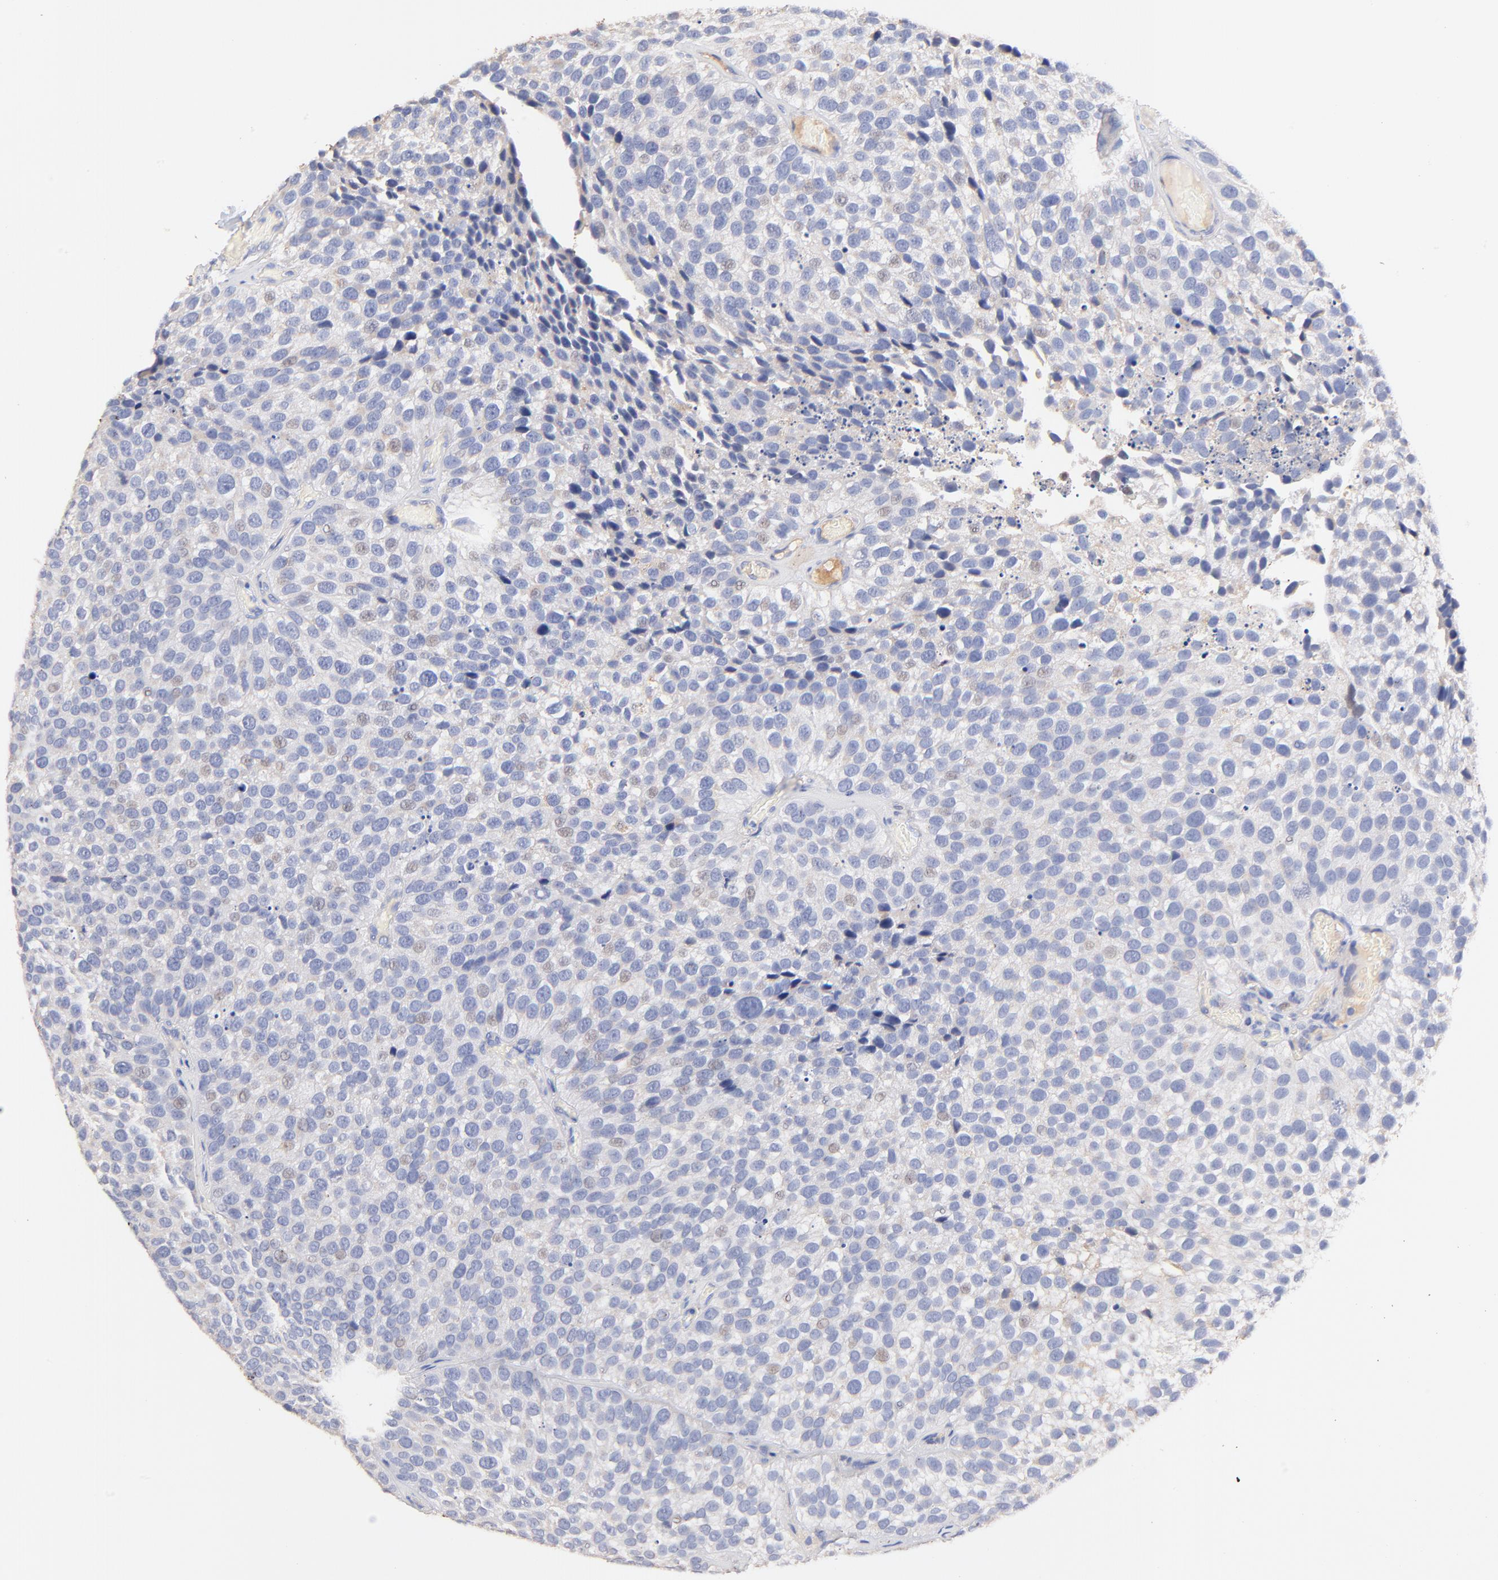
{"staining": {"intensity": "negative", "quantity": "none", "location": "none"}, "tissue": "urothelial cancer", "cell_type": "Tumor cells", "image_type": "cancer", "snomed": [{"axis": "morphology", "description": "Urothelial carcinoma, High grade"}, {"axis": "topography", "description": "Urinary bladder"}], "caption": "High power microscopy photomicrograph of an immunohistochemistry (IHC) micrograph of urothelial cancer, revealing no significant positivity in tumor cells.", "gene": "IGLV7-43", "patient": {"sex": "male", "age": 72}}